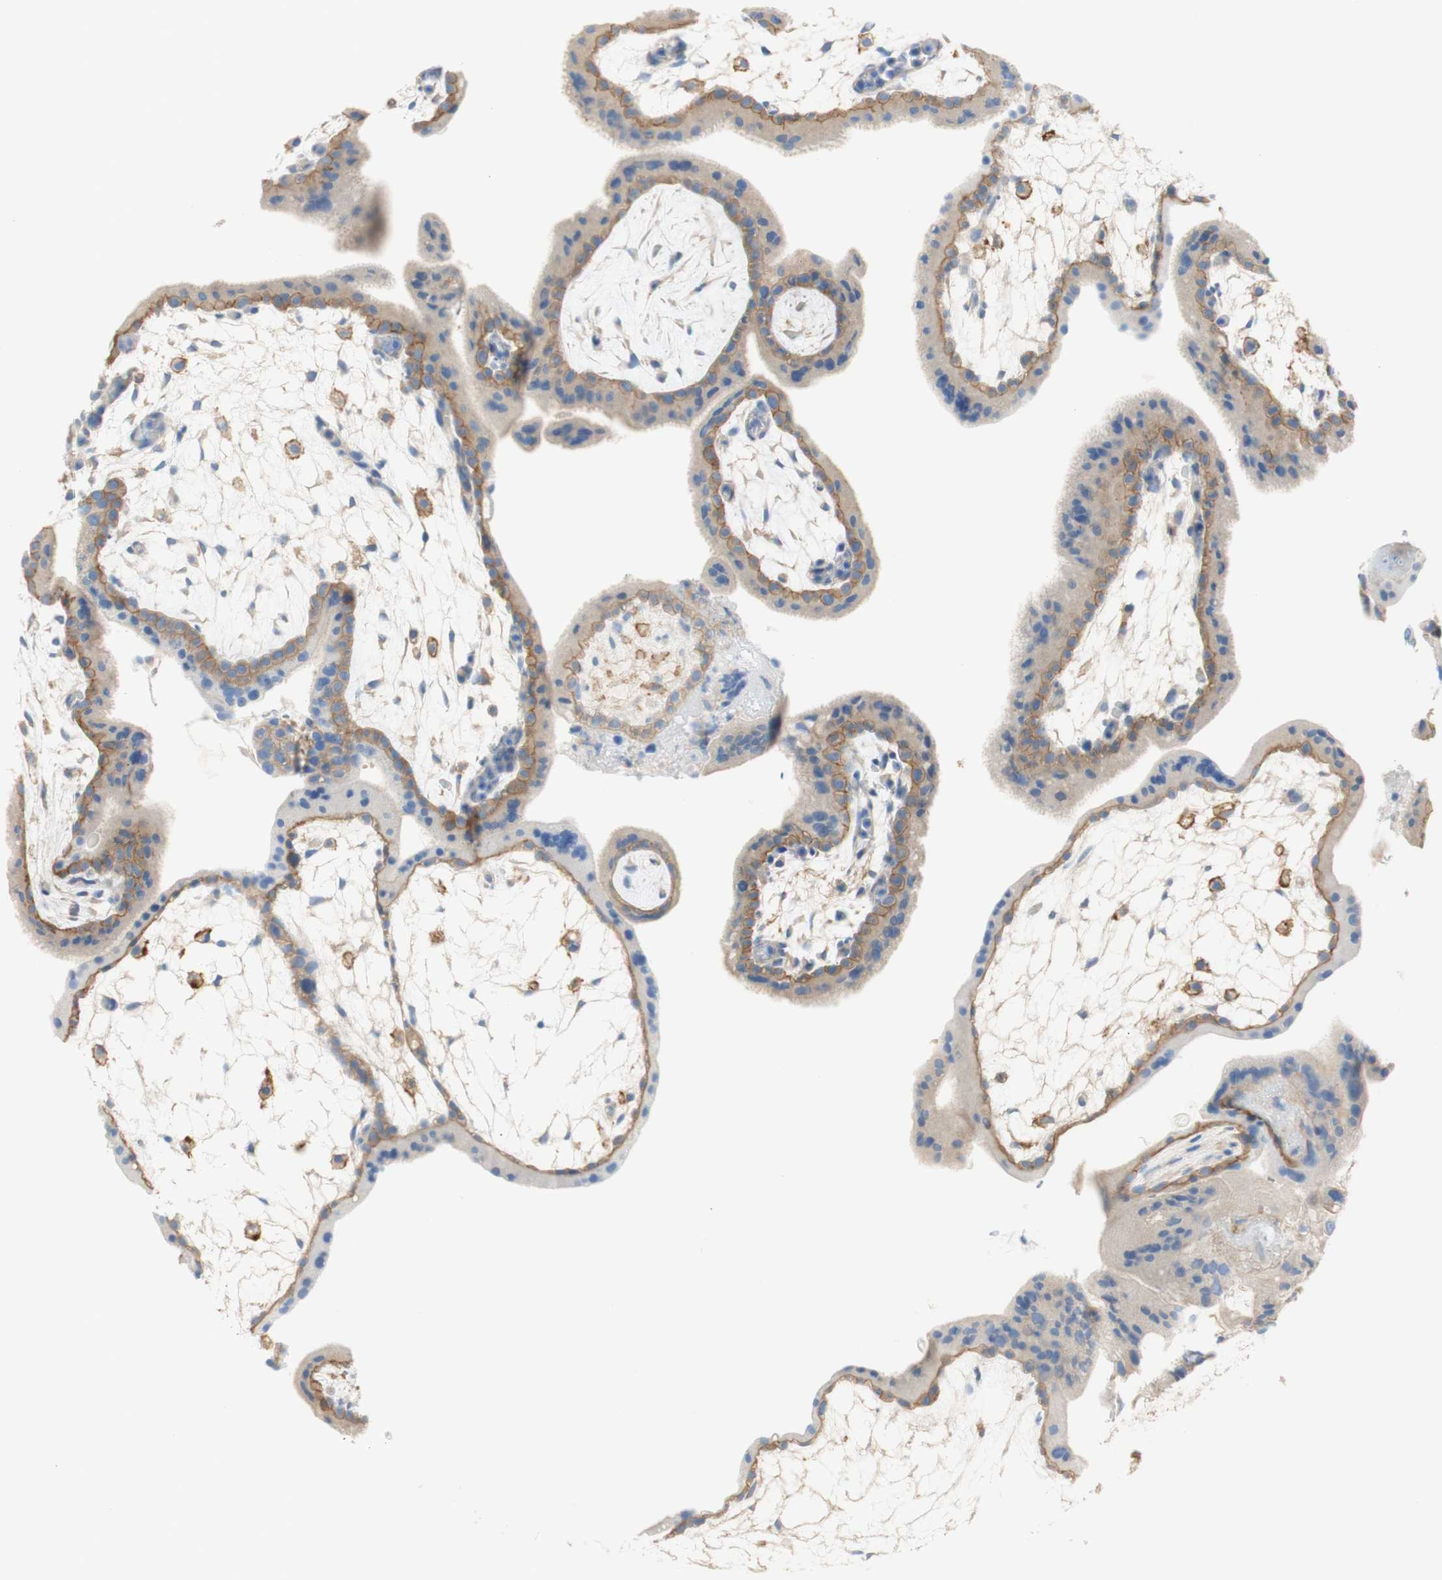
{"staining": {"intensity": "moderate", "quantity": "25%-75%", "location": "cytoplasmic/membranous"}, "tissue": "placenta", "cell_type": "Trophoblastic cells", "image_type": "normal", "snomed": [{"axis": "morphology", "description": "Normal tissue, NOS"}, {"axis": "topography", "description": "Placenta"}], "caption": "Placenta stained with immunohistochemistry displays moderate cytoplasmic/membranous staining in about 25%-75% of trophoblastic cells.", "gene": "ATP2B1", "patient": {"sex": "female", "age": 35}}